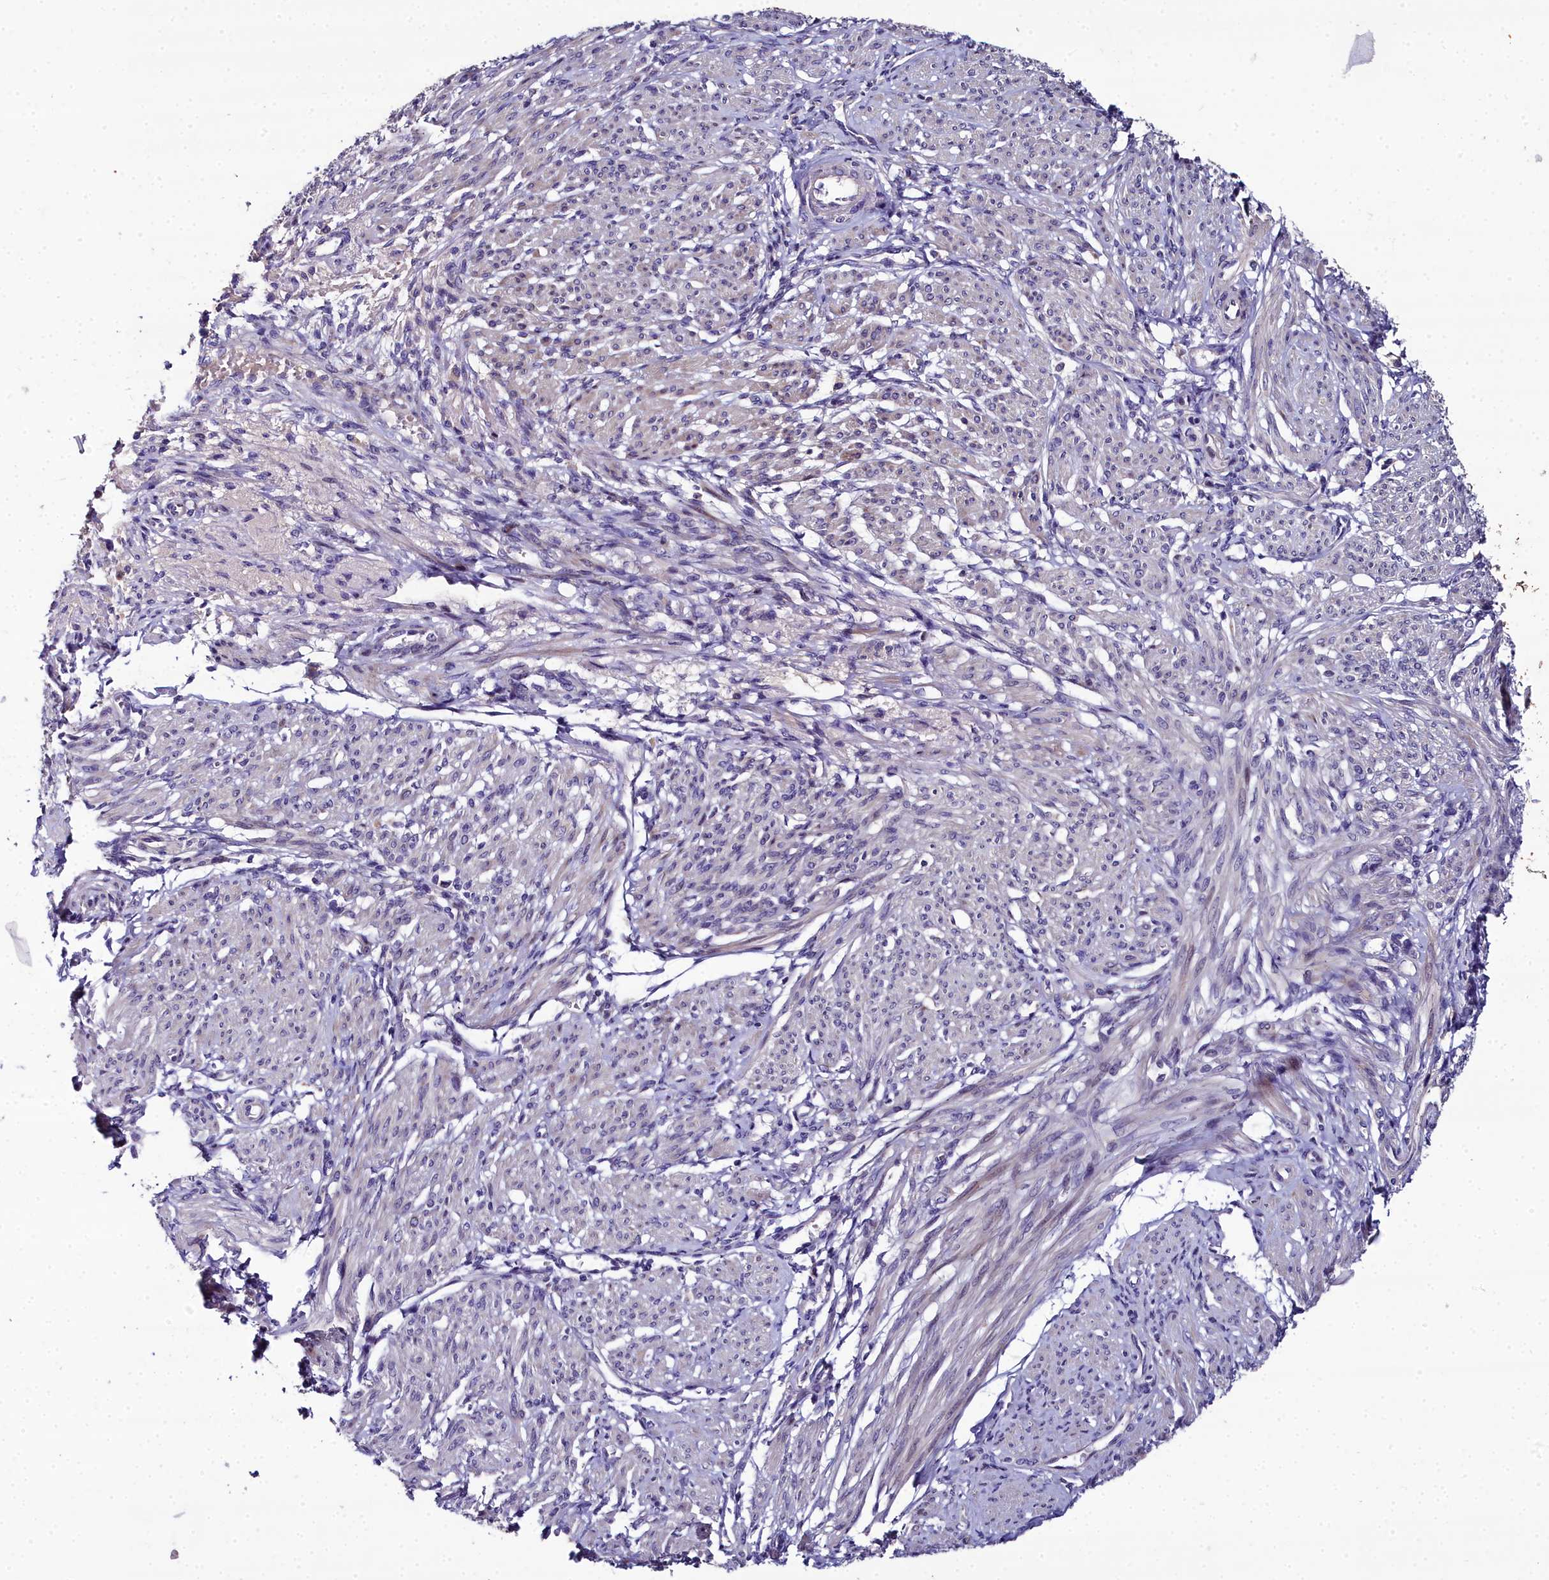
{"staining": {"intensity": "negative", "quantity": "none", "location": "none"}, "tissue": "smooth muscle", "cell_type": "Smooth muscle cells", "image_type": "normal", "snomed": [{"axis": "morphology", "description": "Normal tissue, NOS"}, {"axis": "topography", "description": "Smooth muscle"}], "caption": "Immunohistochemistry photomicrograph of normal smooth muscle: smooth muscle stained with DAB reveals no significant protein staining in smooth muscle cells. (Brightfield microscopy of DAB (3,3'-diaminobenzidine) IHC at high magnification).", "gene": "NT5M", "patient": {"sex": "female", "age": 39}}